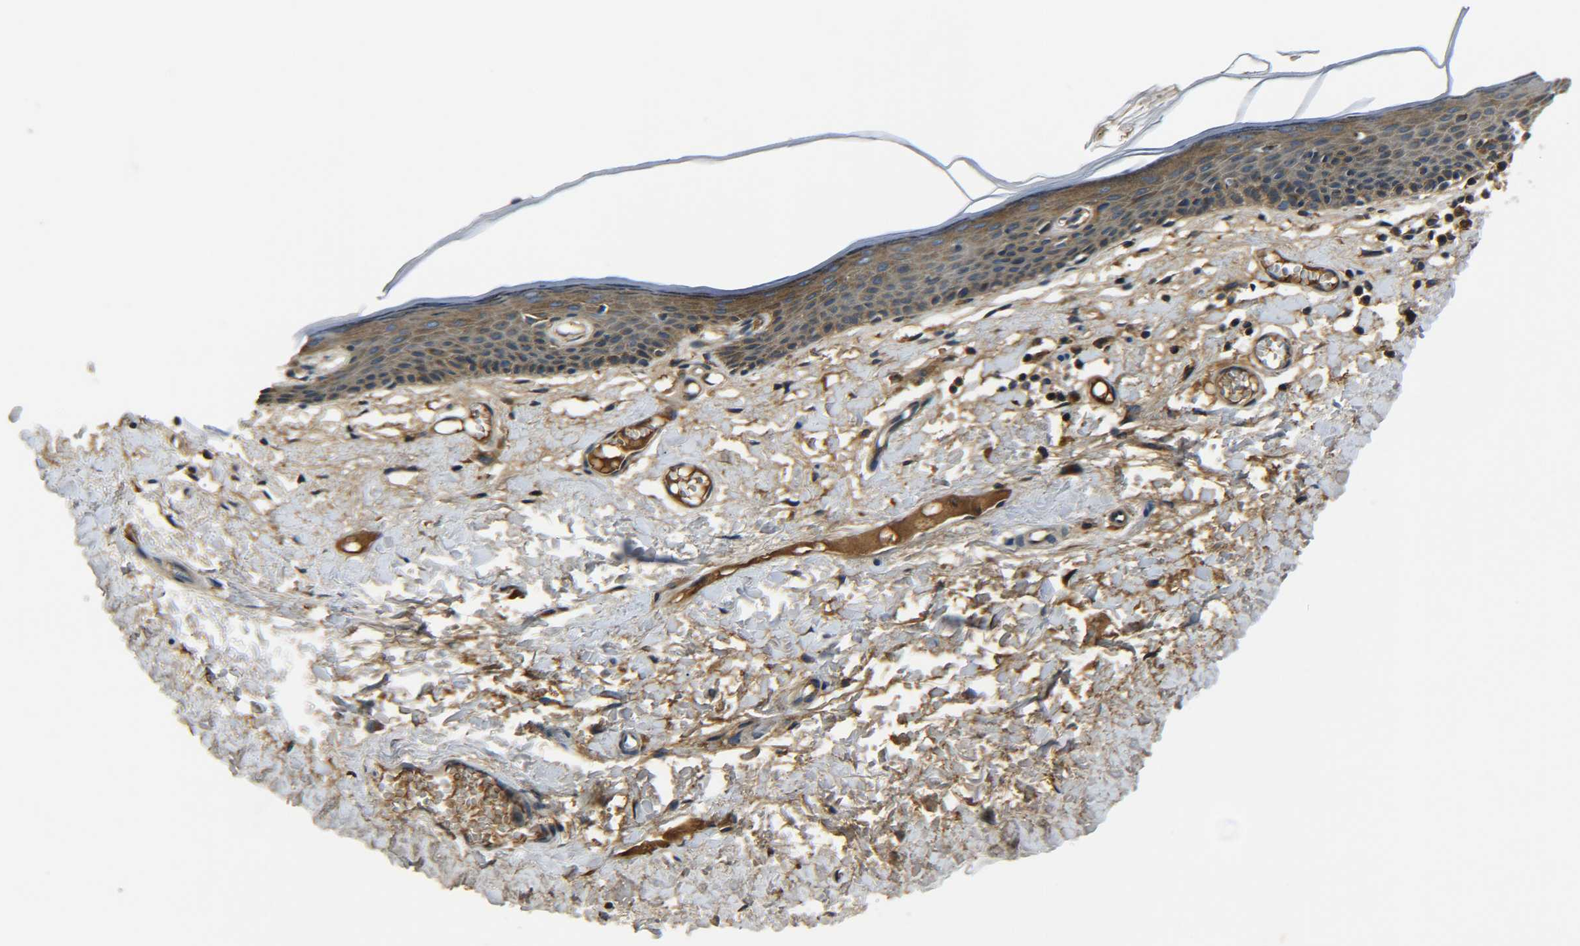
{"staining": {"intensity": "moderate", "quantity": ">75%", "location": "cytoplasmic/membranous"}, "tissue": "skin", "cell_type": "Epidermal cells", "image_type": "normal", "snomed": [{"axis": "morphology", "description": "Normal tissue, NOS"}, {"axis": "topography", "description": "Vulva"}], "caption": "IHC micrograph of normal skin: skin stained using immunohistochemistry shows medium levels of moderate protein expression localized specifically in the cytoplasmic/membranous of epidermal cells, appearing as a cytoplasmic/membranous brown color.", "gene": "RAB1B", "patient": {"sex": "female", "age": 54}}